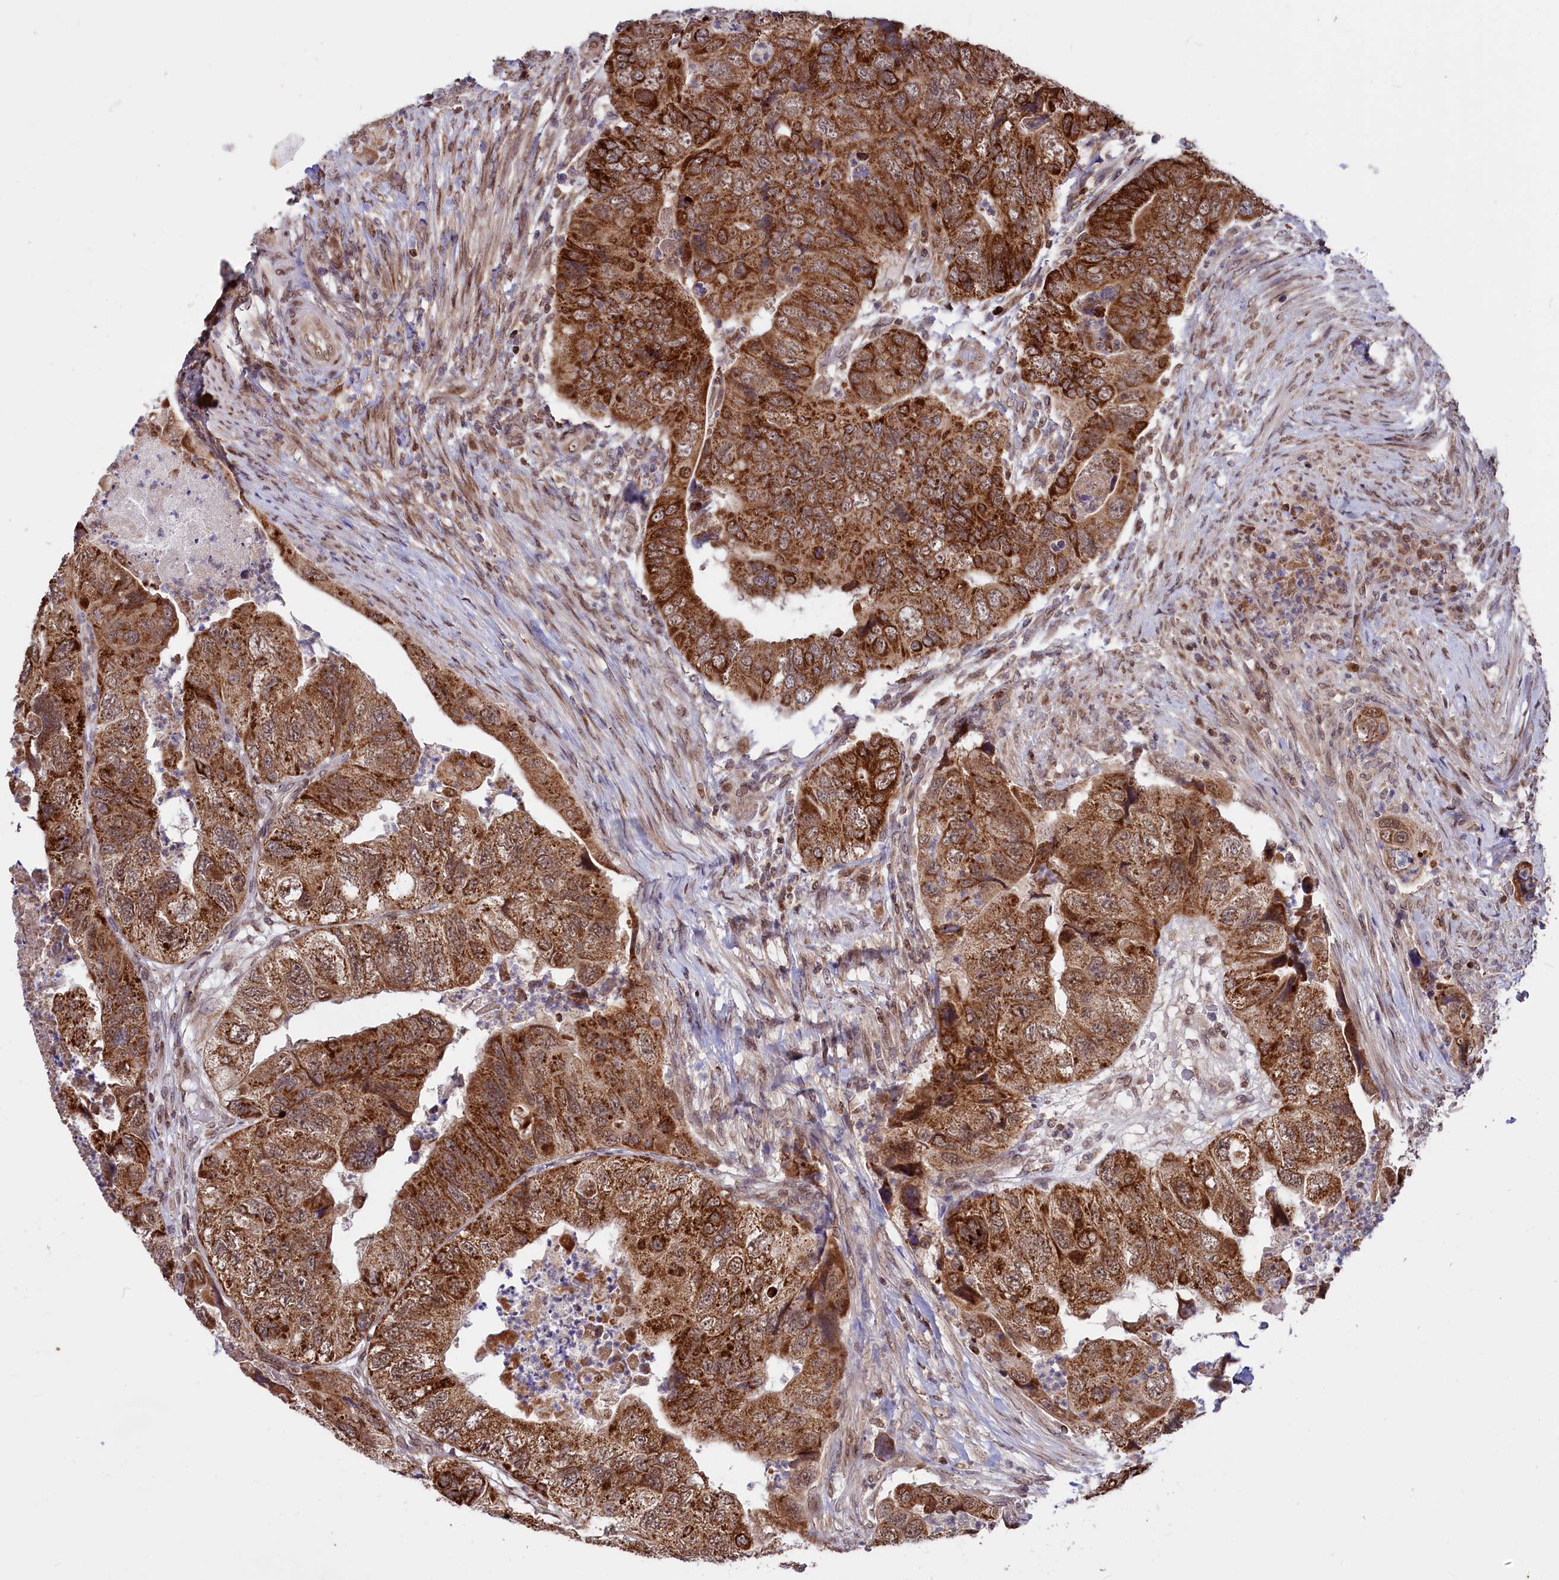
{"staining": {"intensity": "strong", "quantity": ">75%", "location": "cytoplasmic/membranous"}, "tissue": "colorectal cancer", "cell_type": "Tumor cells", "image_type": "cancer", "snomed": [{"axis": "morphology", "description": "Adenocarcinoma, NOS"}, {"axis": "topography", "description": "Rectum"}], "caption": "Protein expression analysis of colorectal cancer (adenocarcinoma) displays strong cytoplasmic/membranous expression in approximately >75% of tumor cells.", "gene": "PHC3", "patient": {"sex": "male", "age": 63}}